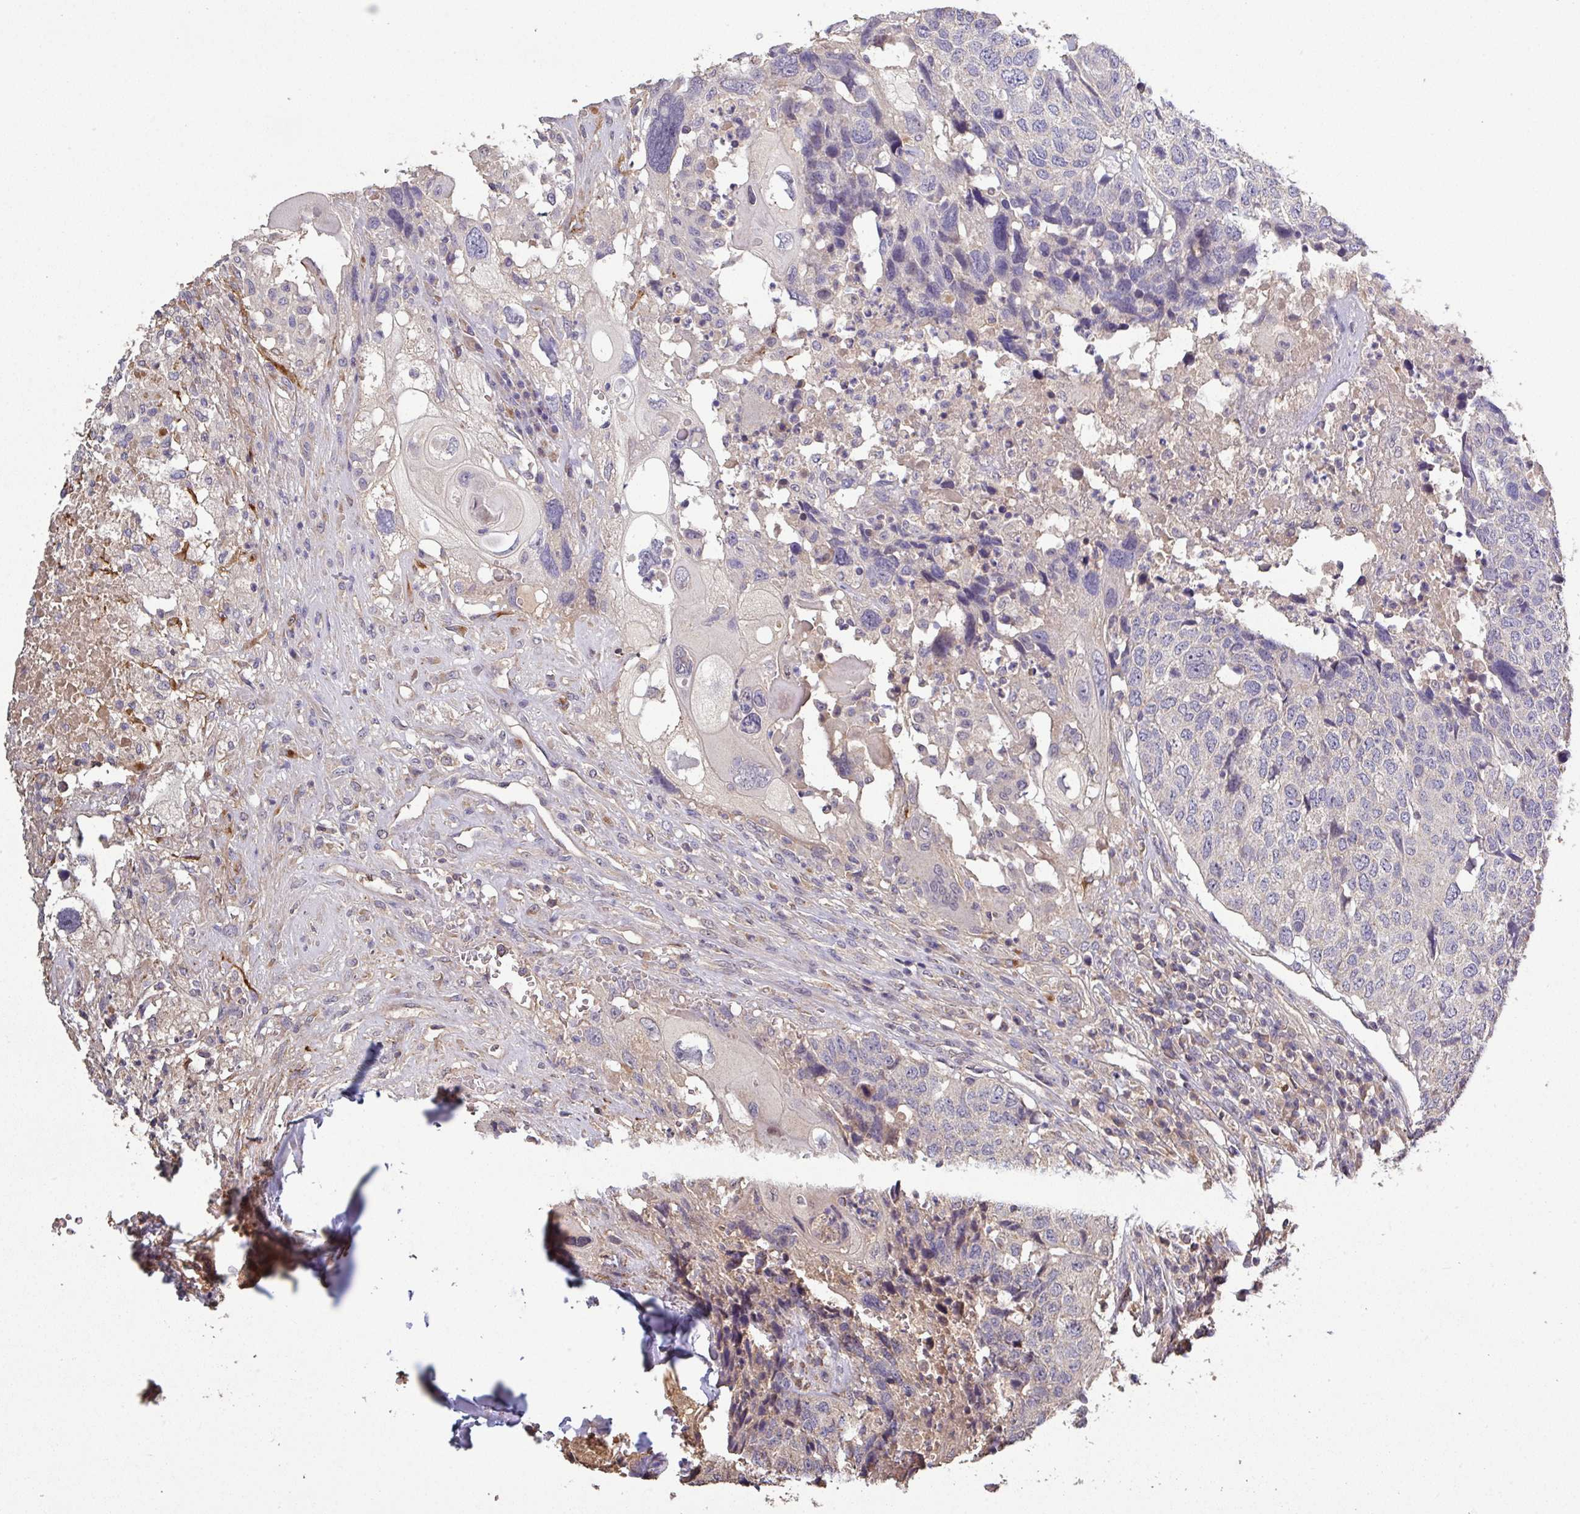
{"staining": {"intensity": "negative", "quantity": "none", "location": "none"}, "tissue": "head and neck cancer", "cell_type": "Tumor cells", "image_type": "cancer", "snomed": [{"axis": "morphology", "description": "Squamous cell carcinoma, NOS"}, {"axis": "topography", "description": "Head-Neck"}], "caption": "DAB (3,3'-diaminobenzidine) immunohistochemical staining of head and neck squamous cell carcinoma reveals no significant expression in tumor cells.", "gene": "ISLR", "patient": {"sex": "male", "age": 66}}